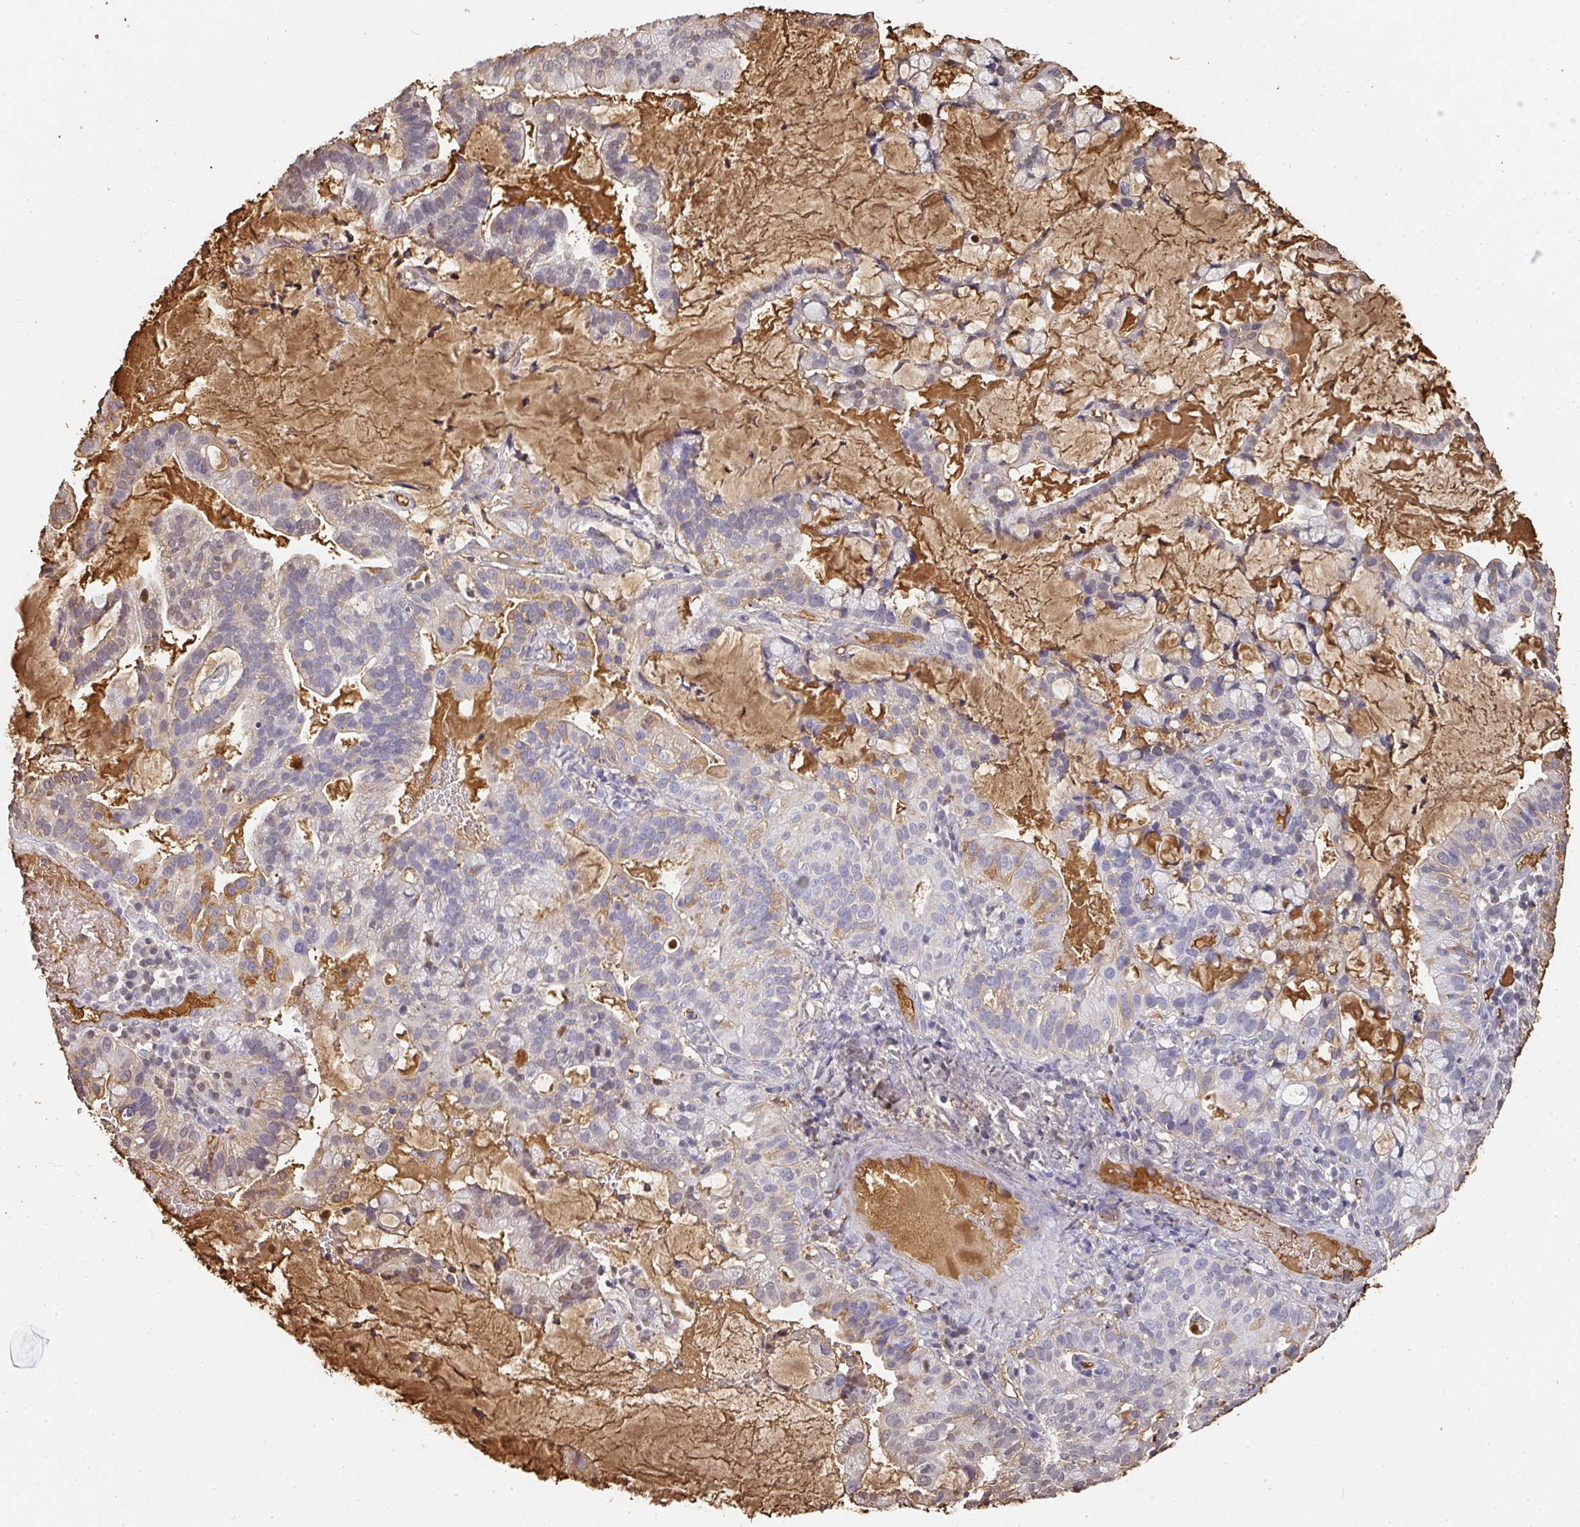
{"staining": {"intensity": "weak", "quantity": "<25%", "location": "cytoplasmic/membranous"}, "tissue": "cervical cancer", "cell_type": "Tumor cells", "image_type": "cancer", "snomed": [{"axis": "morphology", "description": "Adenocarcinoma, NOS"}, {"axis": "topography", "description": "Cervix"}], "caption": "Immunohistochemistry (IHC) of cervical adenocarcinoma shows no expression in tumor cells.", "gene": "ALB", "patient": {"sex": "female", "age": 41}}